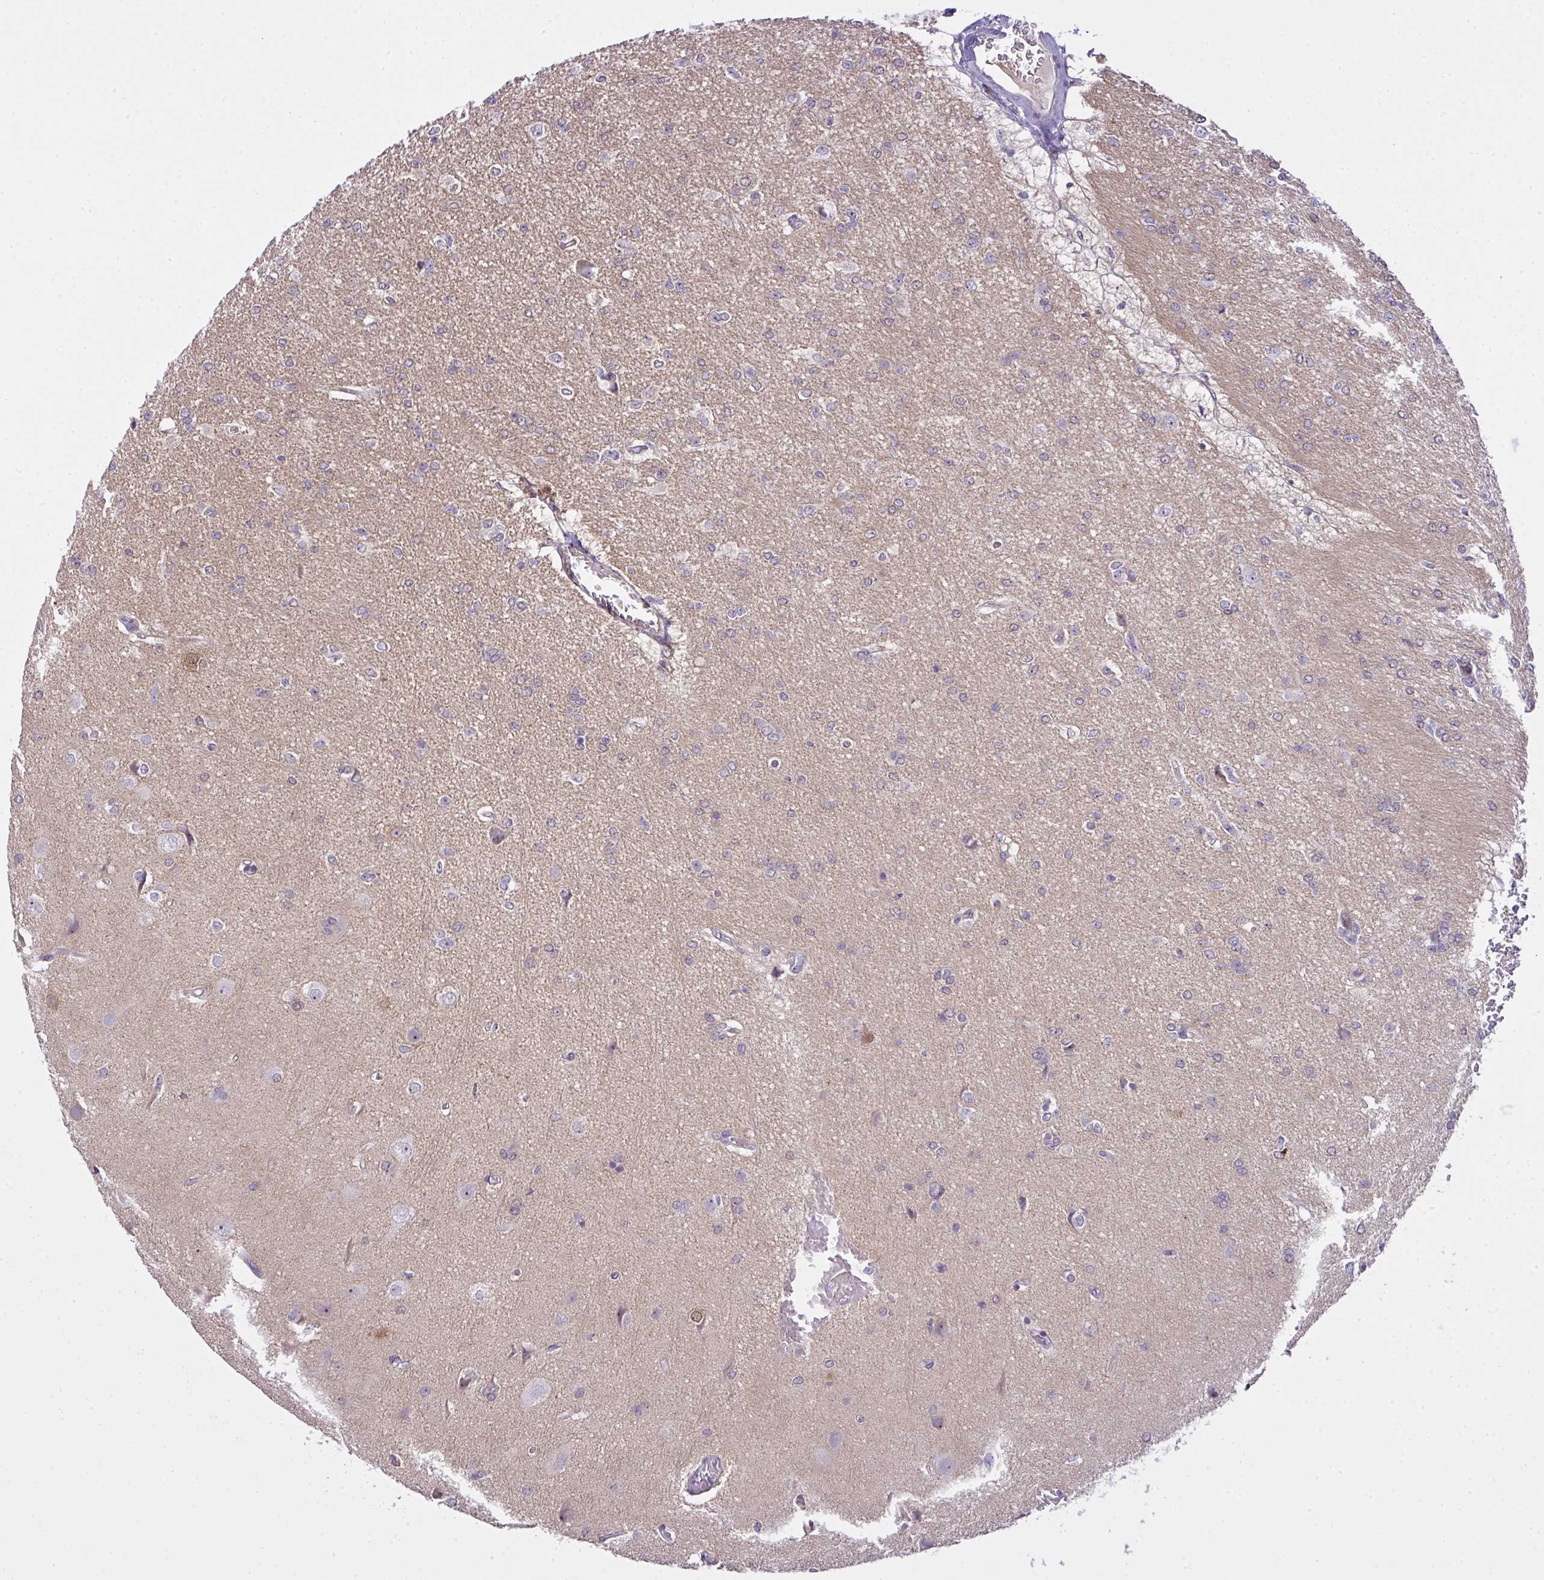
{"staining": {"intensity": "negative", "quantity": "none", "location": "none"}, "tissue": "glioma", "cell_type": "Tumor cells", "image_type": "cancer", "snomed": [{"axis": "morphology", "description": "Glioma, malignant, Low grade"}, {"axis": "topography", "description": "Brain"}], "caption": "The histopathology image shows no significant expression in tumor cells of low-grade glioma (malignant). (IHC, brightfield microscopy, high magnification).", "gene": "NT5C1A", "patient": {"sex": "male", "age": 26}}